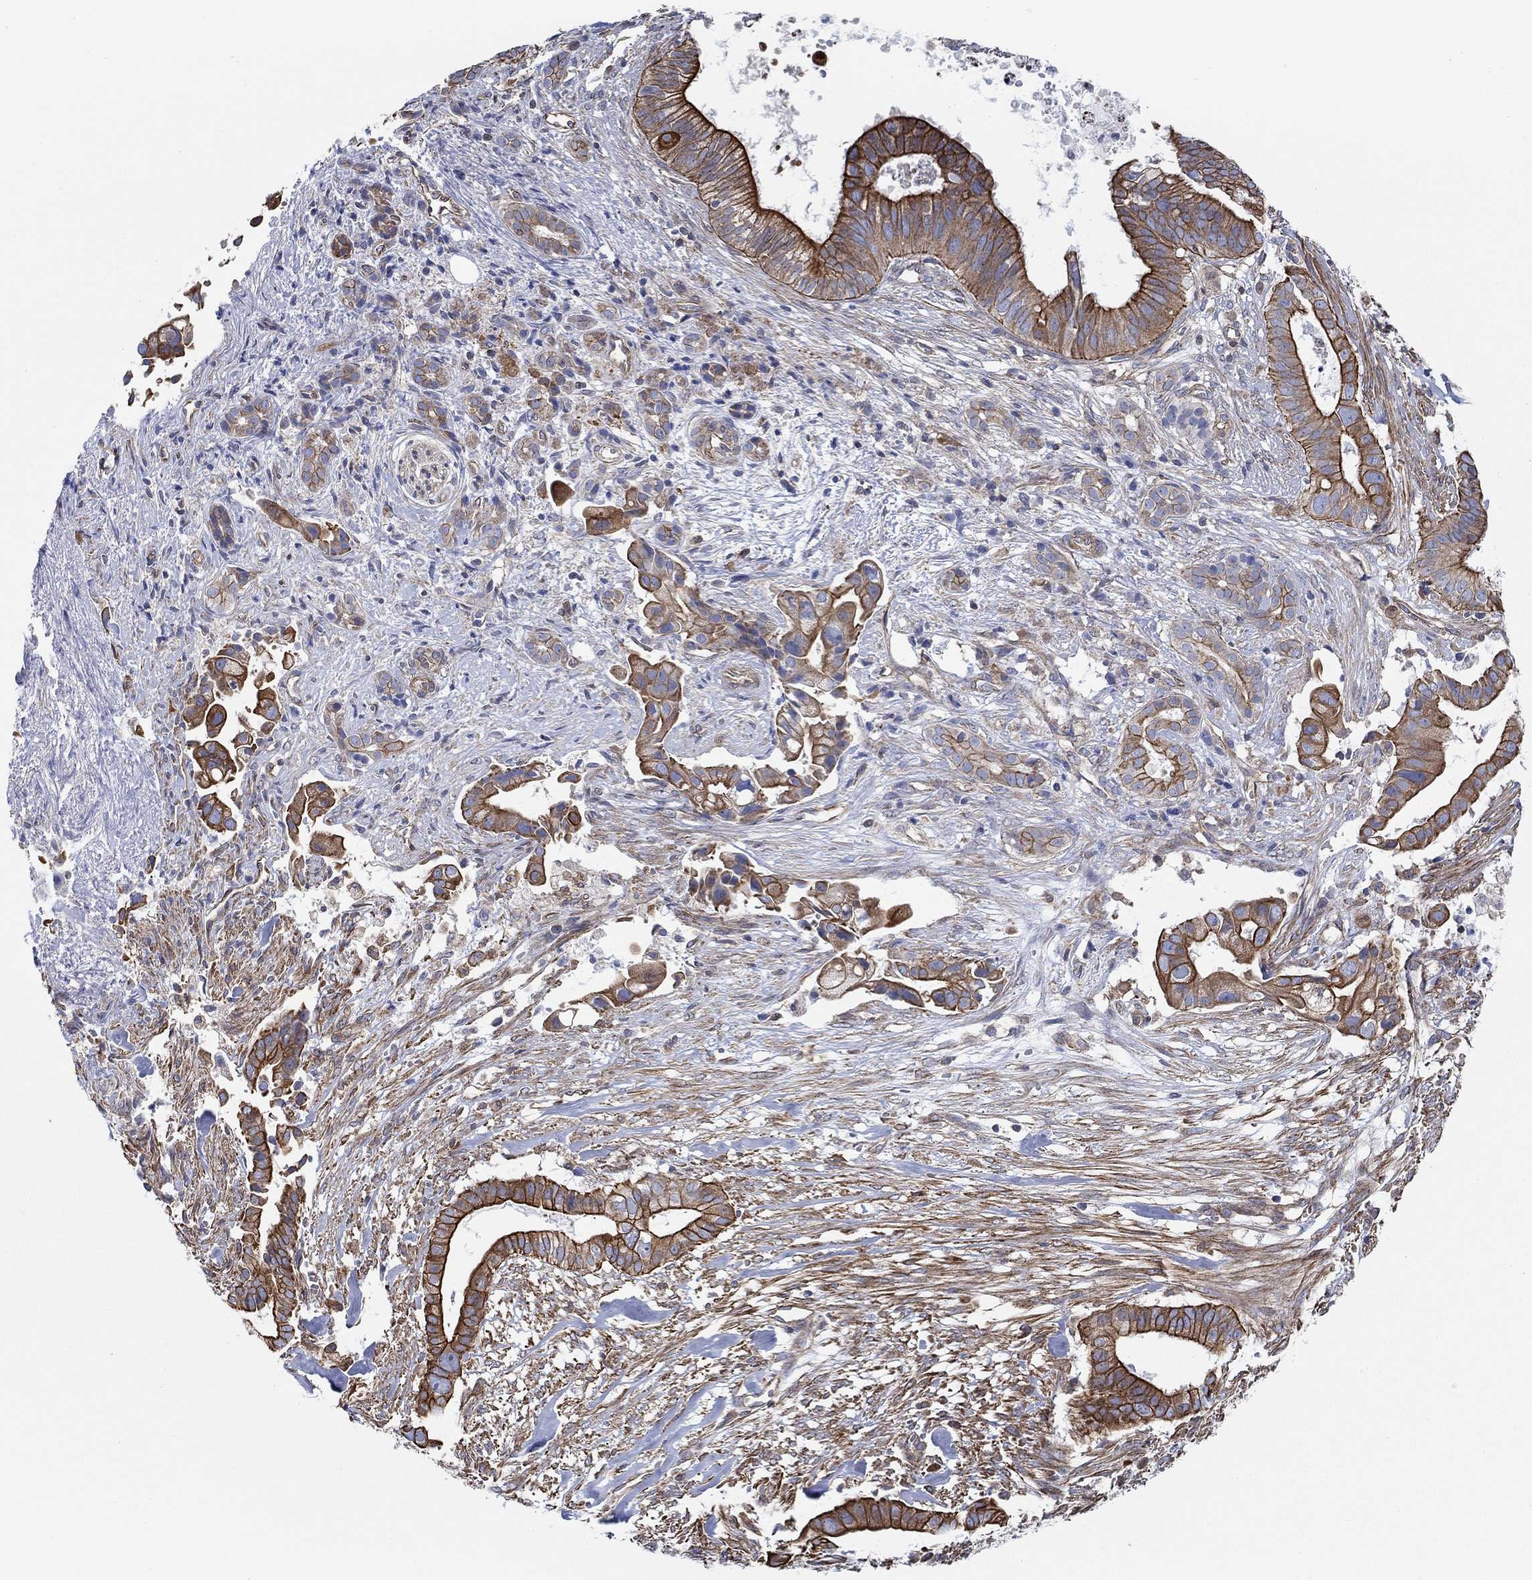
{"staining": {"intensity": "strong", "quantity": ">75%", "location": "cytoplasmic/membranous"}, "tissue": "pancreatic cancer", "cell_type": "Tumor cells", "image_type": "cancer", "snomed": [{"axis": "morphology", "description": "Adenocarcinoma, NOS"}, {"axis": "topography", "description": "Pancreas"}], "caption": "Strong cytoplasmic/membranous positivity for a protein is present in about >75% of tumor cells of pancreatic cancer (adenocarcinoma) using IHC.", "gene": "FMN1", "patient": {"sex": "male", "age": 61}}